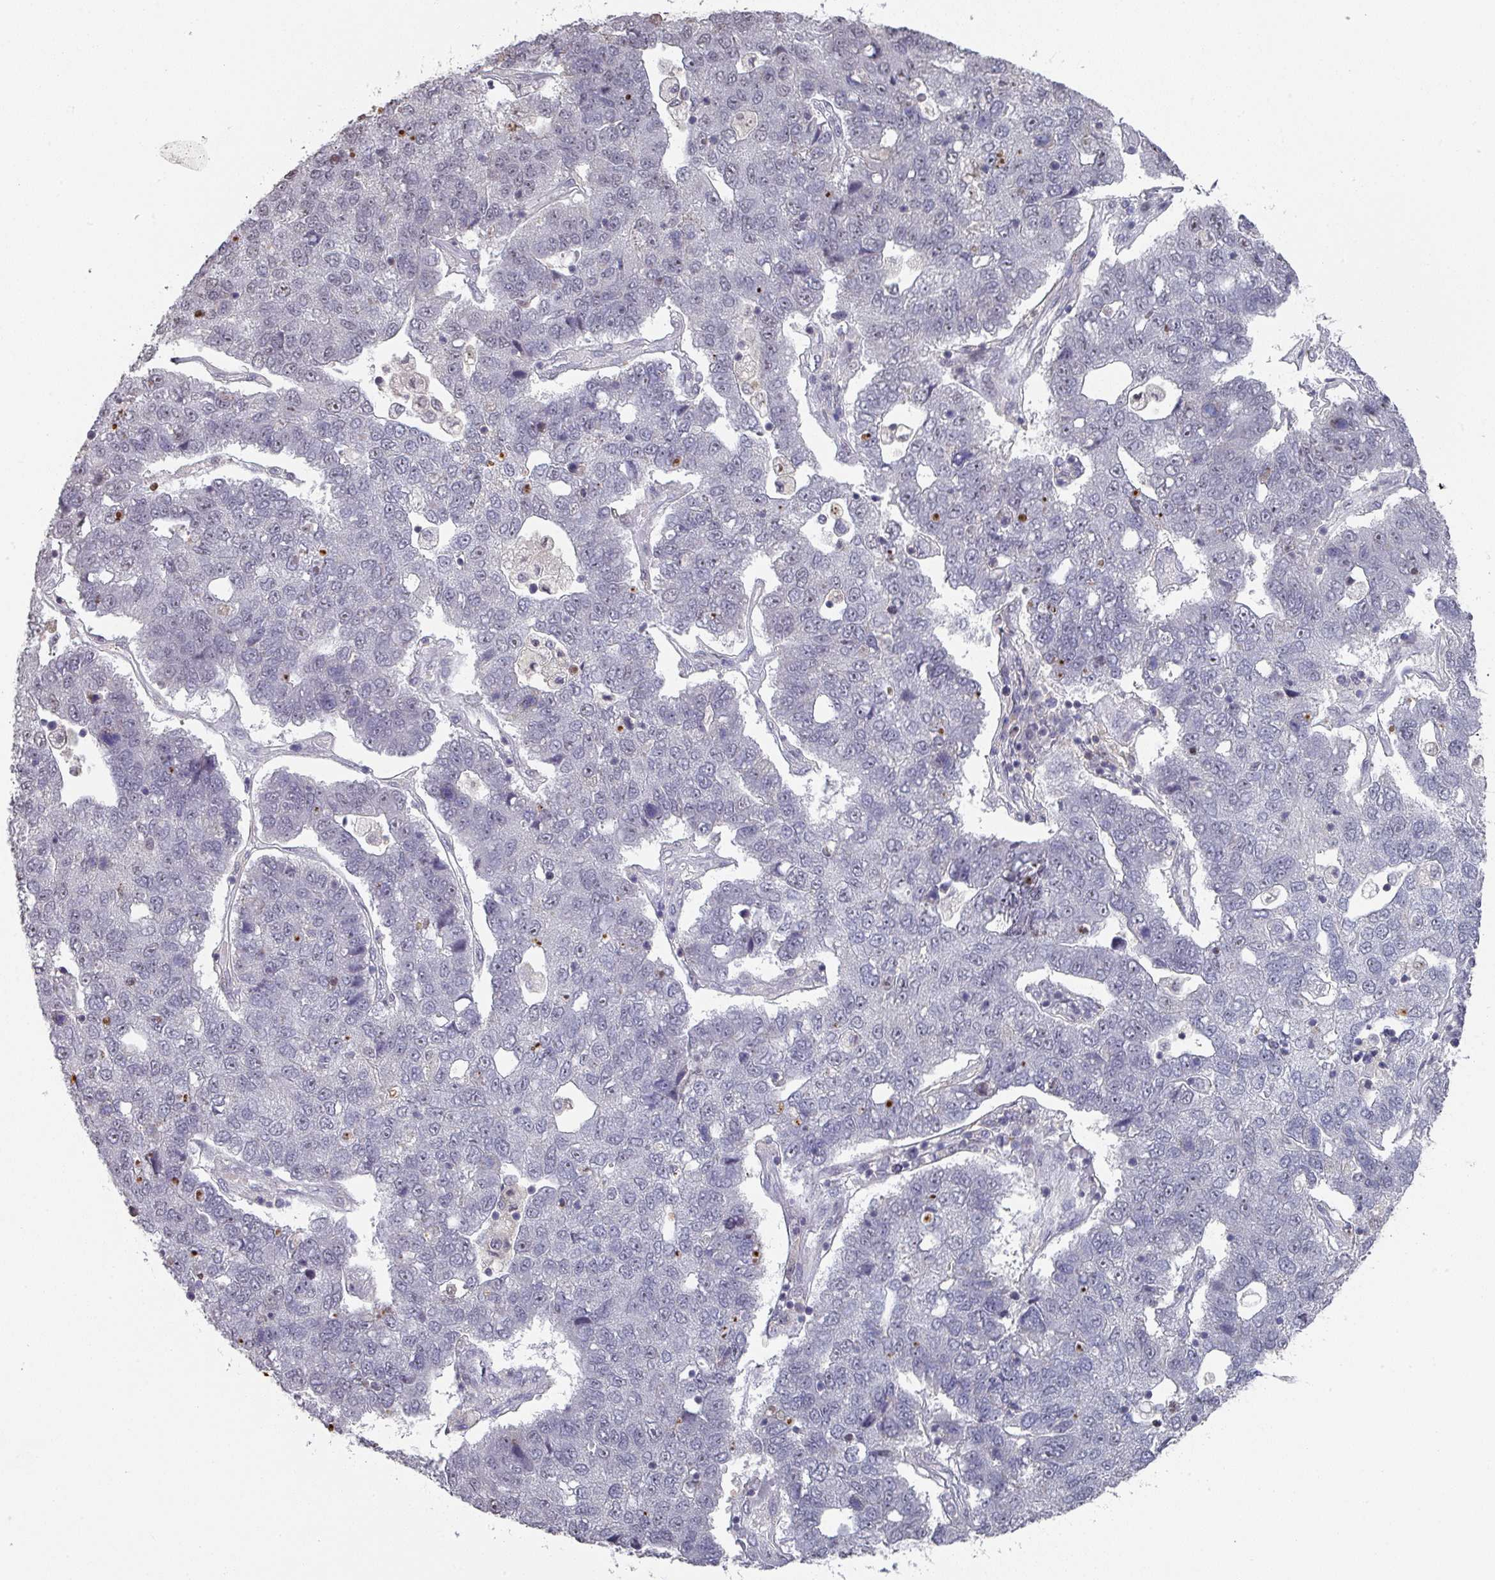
{"staining": {"intensity": "negative", "quantity": "none", "location": "none"}, "tissue": "pancreatic cancer", "cell_type": "Tumor cells", "image_type": "cancer", "snomed": [{"axis": "morphology", "description": "Adenocarcinoma, NOS"}, {"axis": "topography", "description": "Pancreas"}], "caption": "High power microscopy photomicrograph of an IHC photomicrograph of adenocarcinoma (pancreatic), revealing no significant positivity in tumor cells.", "gene": "ZNF654", "patient": {"sex": "female", "age": 61}}